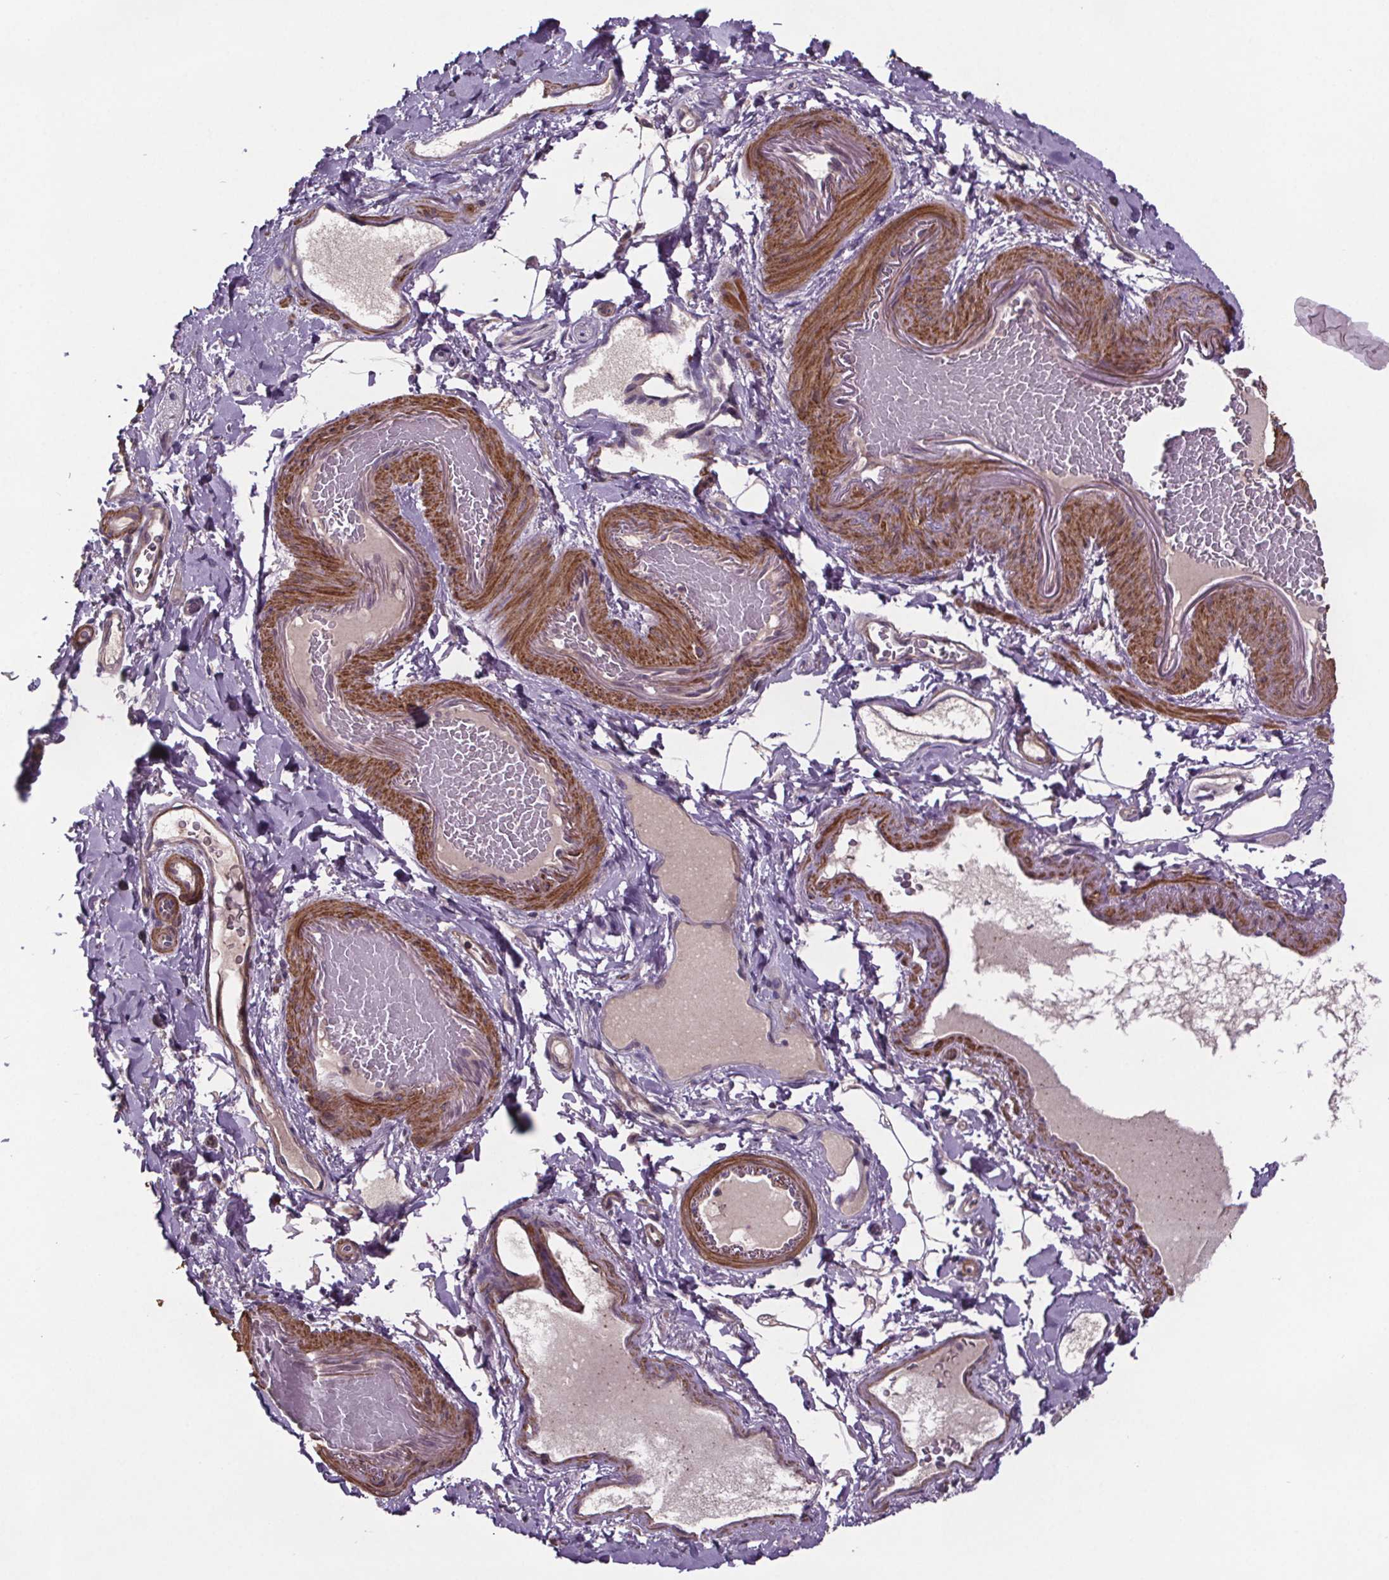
{"staining": {"intensity": "moderate", "quantity": ">75%", "location": "cytoplasmic/membranous"}, "tissue": "smooth muscle", "cell_type": "Smooth muscle cells", "image_type": "normal", "snomed": [{"axis": "morphology", "description": "Normal tissue, NOS"}, {"axis": "topography", "description": "Smooth muscle"}, {"axis": "topography", "description": "Colon"}], "caption": "The photomicrograph displays staining of normal smooth muscle, revealing moderate cytoplasmic/membranous protein expression (brown color) within smooth muscle cells.", "gene": "CLN3", "patient": {"sex": "male", "age": 73}}